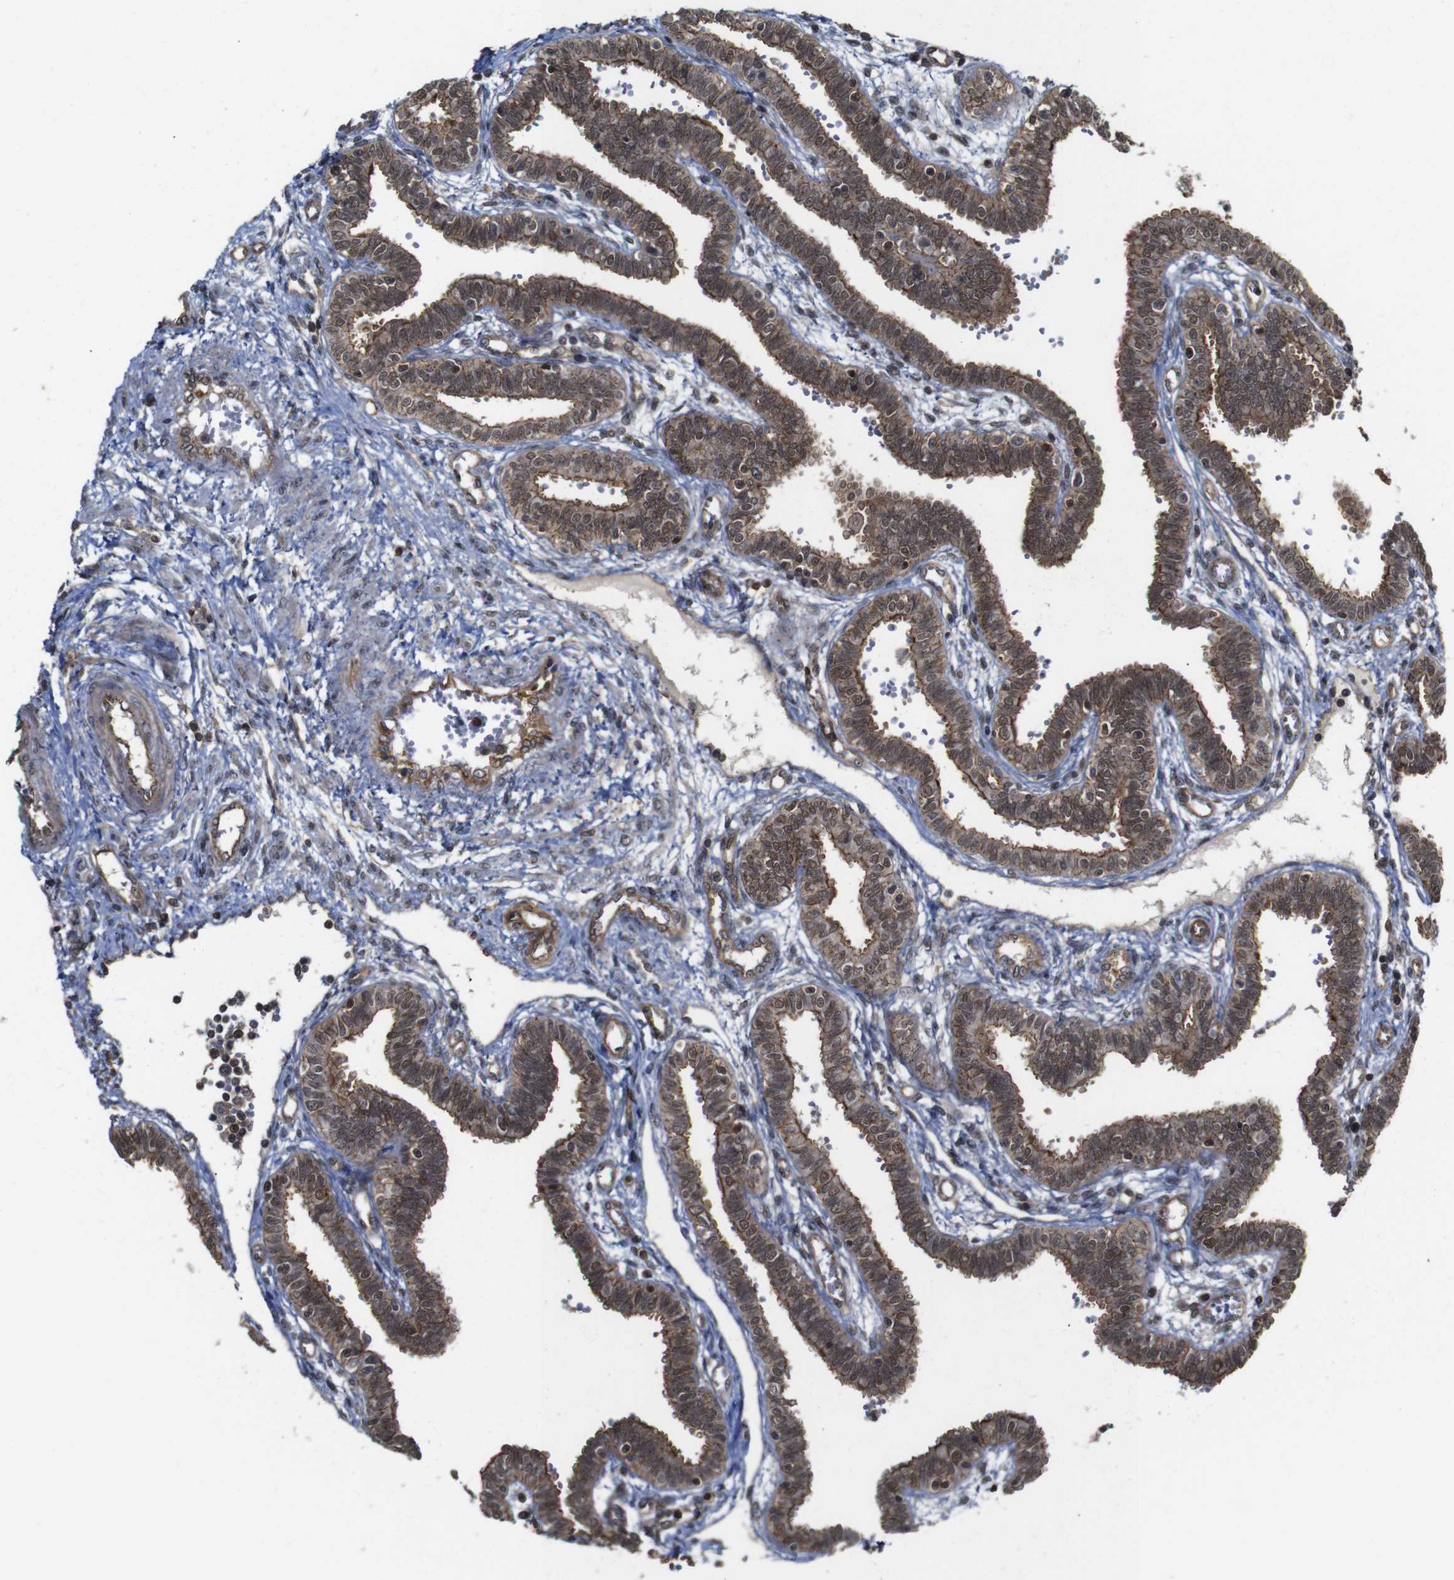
{"staining": {"intensity": "moderate", "quantity": ">75%", "location": "cytoplasmic/membranous"}, "tissue": "fallopian tube", "cell_type": "Glandular cells", "image_type": "normal", "snomed": [{"axis": "morphology", "description": "Normal tissue, NOS"}, {"axis": "topography", "description": "Fallopian tube"}], "caption": "Immunohistochemistry (IHC) (DAB) staining of normal fallopian tube shows moderate cytoplasmic/membranous protein expression in approximately >75% of glandular cells. (brown staining indicates protein expression, while blue staining denotes nuclei).", "gene": "NANOS1", "patient": {"sex": "female", "age": 32}}